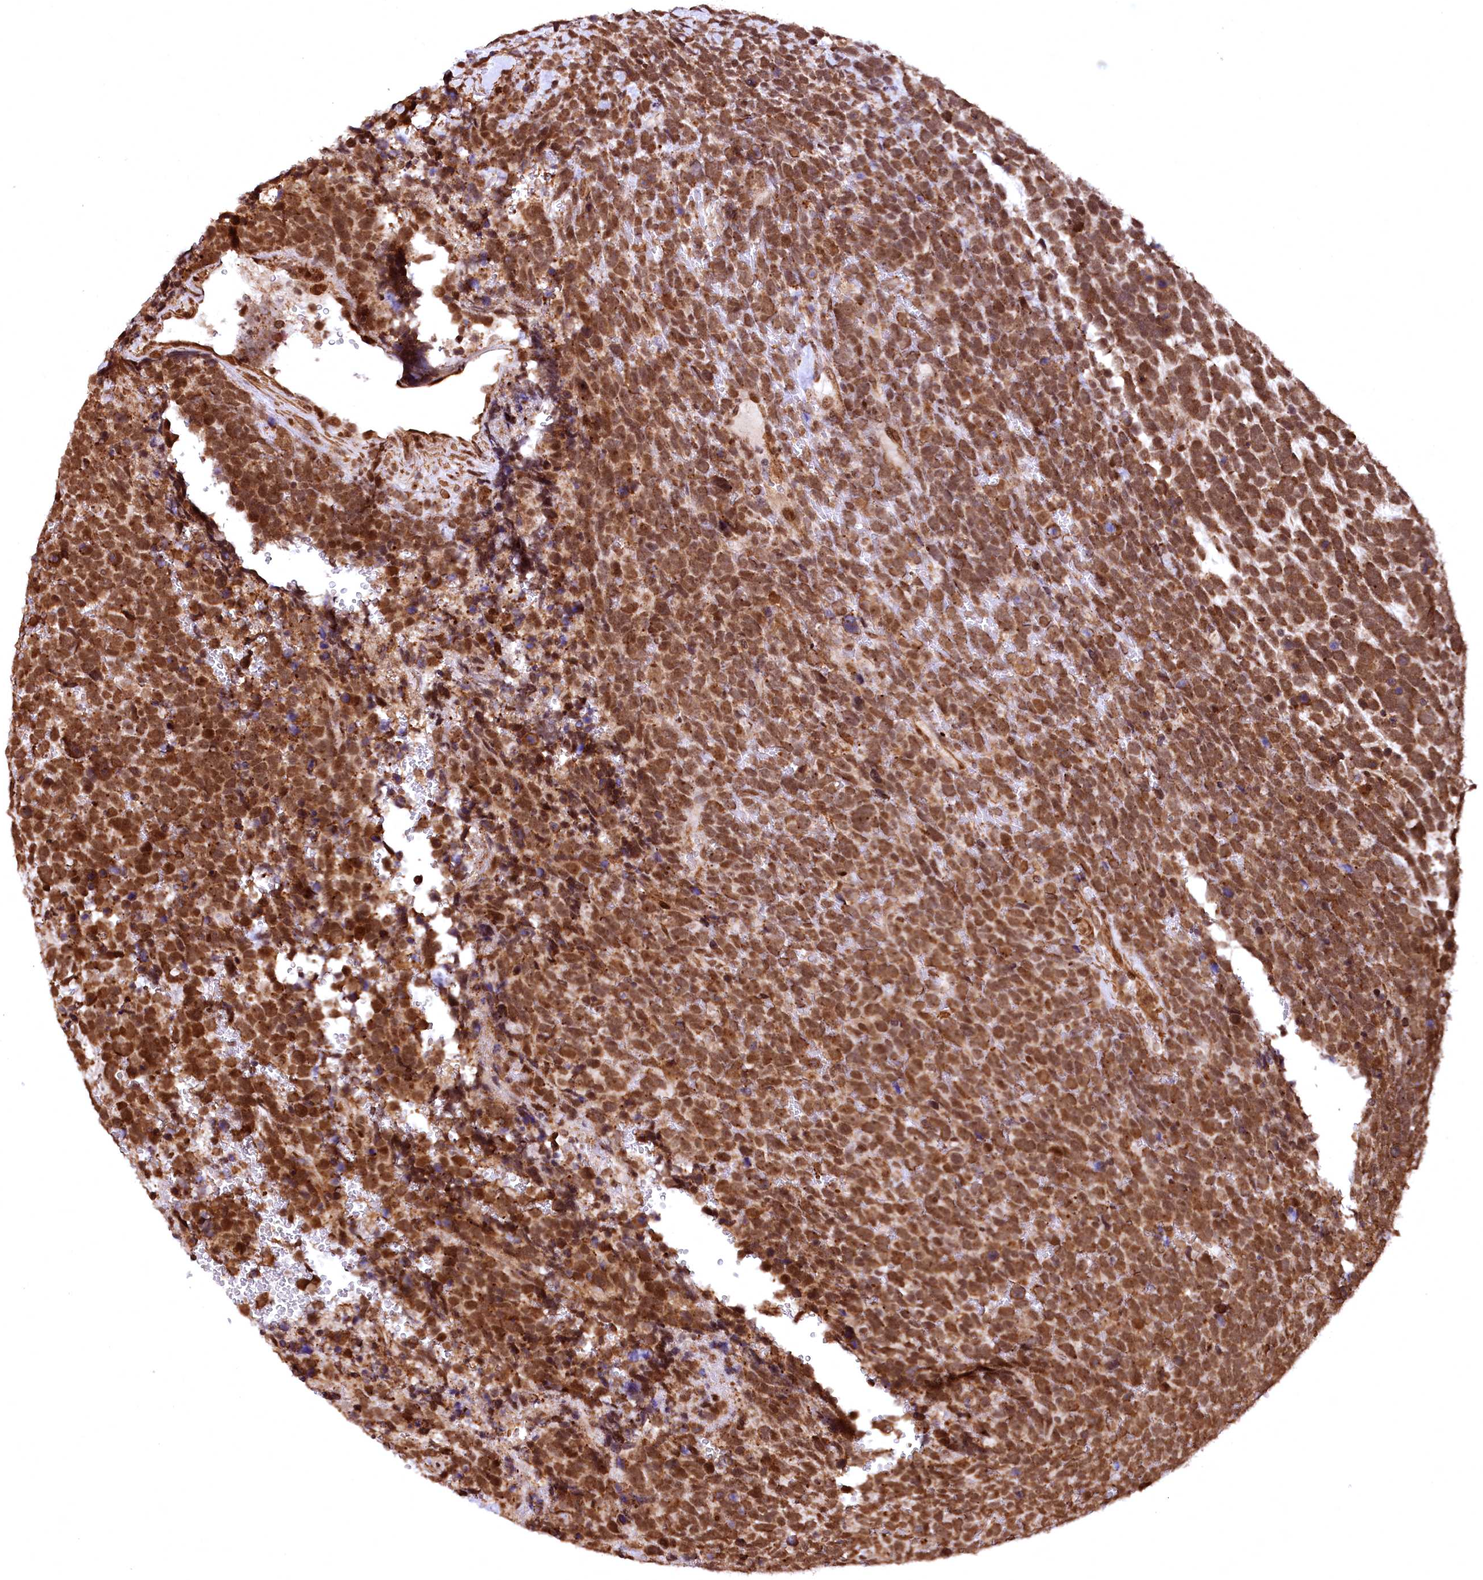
{"staining": {"intensity": "strong", "quantity": ">75%", "location": "cytoplasmic/membranous,nuclear"}, "tissue": "urothelial cancer", "cell_type": "Tumor cells", "image_type": "cancer", "snomed": [{"axis": "morphology", "description": "Urothelial carcinoma, High grade"}, {"axis": "topography", "description": "Urinary bladder"}], "caption": "A high-resolution histopathology image shows immunohistochemistry (IHC) staining of urothelial cancer, which shows strong cytoplasmic/membranous and nuclear staining in about >75% of tumor cells.", "gene": "PDS5B", "patient": {"sex": "female", "age": 82}}